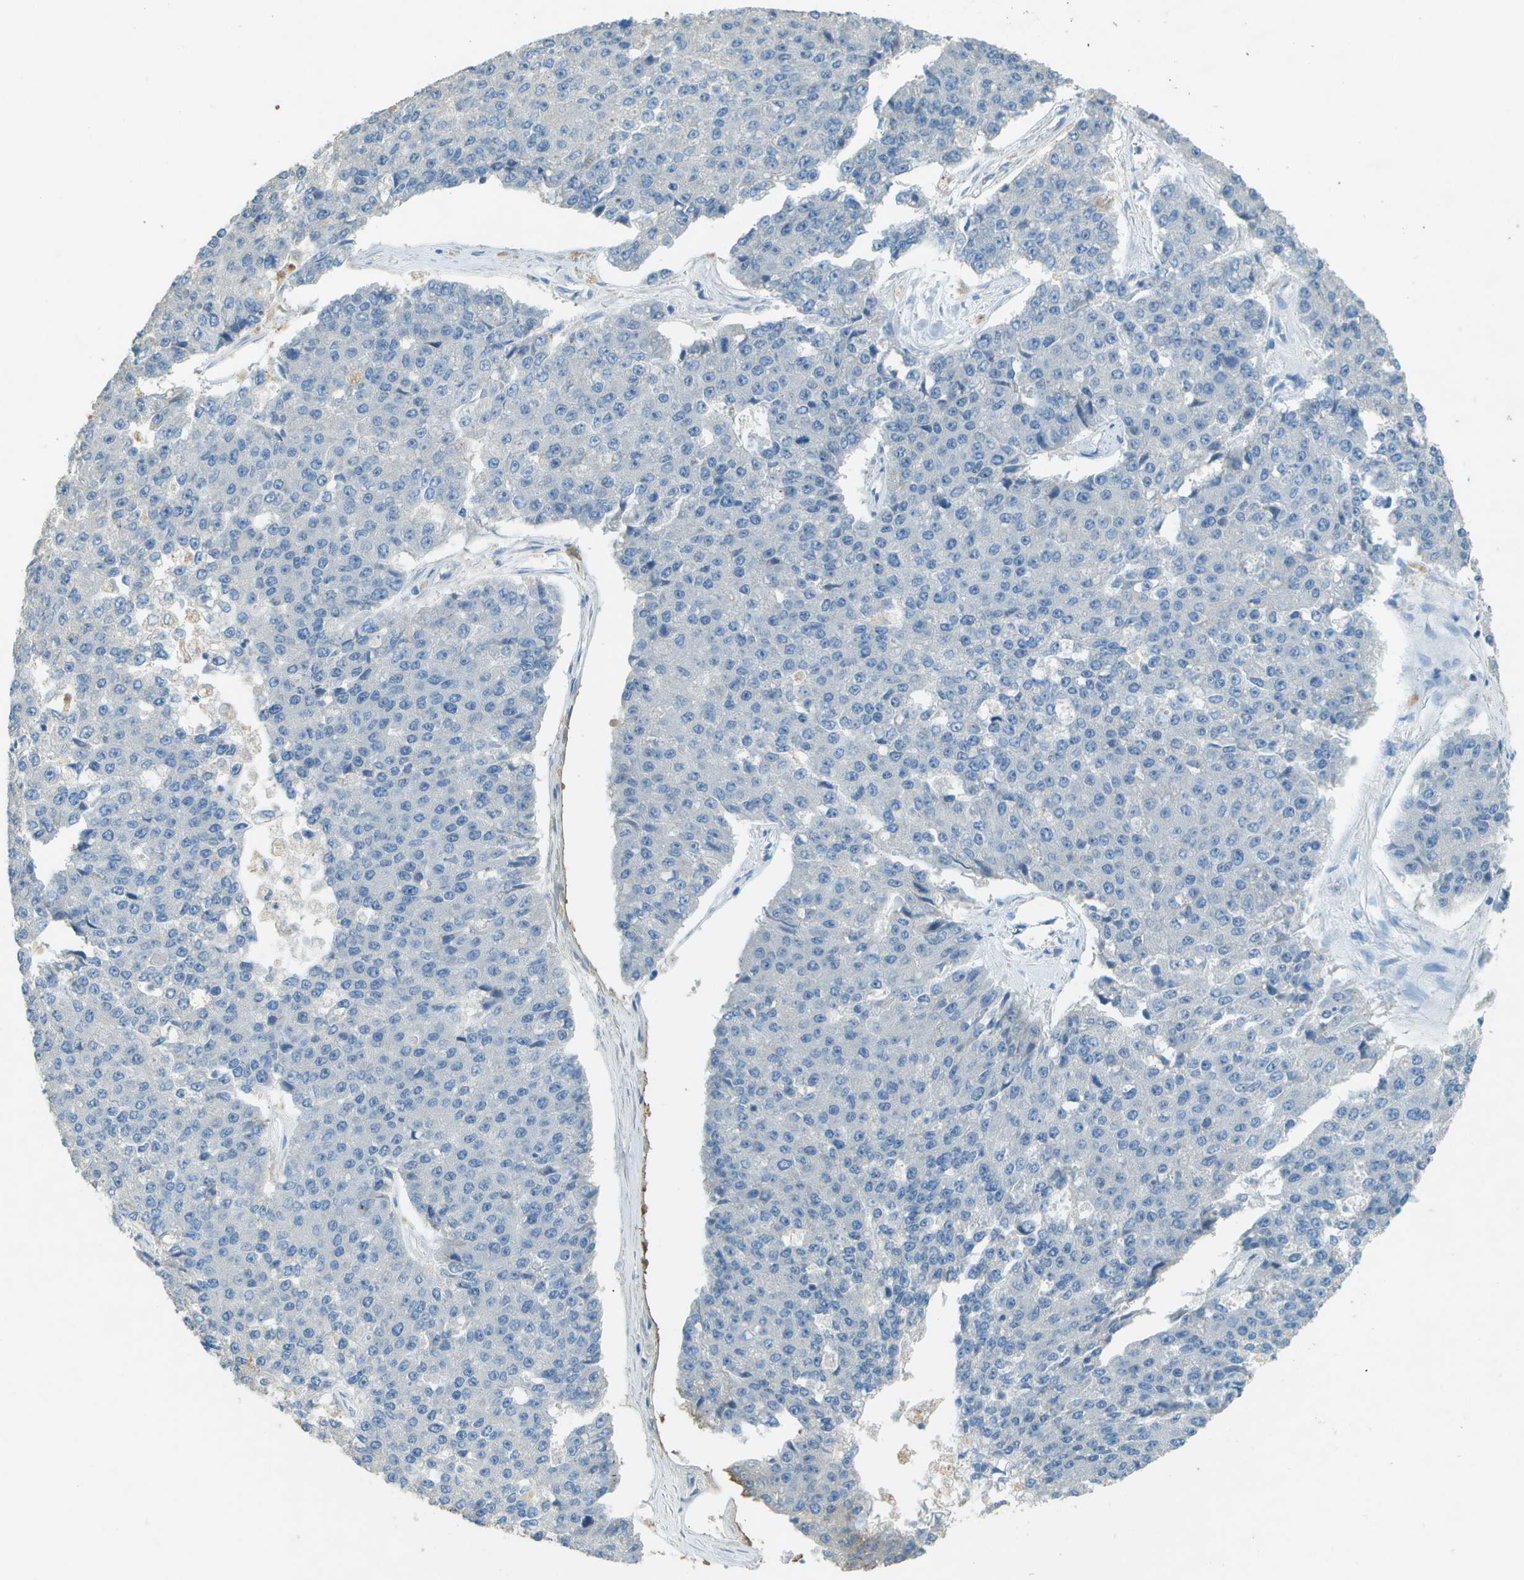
{"staining": {"intensity": "negative", "quantity": "none", "location": "none"}, "tissue": "pancreatic cancer", "cell_type": "Tumor cells", "image_type": "cancer", "snomed": [{"axis": "morphology", "description": "Adenocarcinoma, NOS"}, {"axis": "topography", "description": "Pancreas"}], "caption": "This histopathology image is of pancreatic cancer stained with immunohistochemistry (IHC) to label a protein in brown with the nuclei are counter-stained blue. There is no staining in tumor cells. (IHC, brightfield microscopy, high magnification).", "gene": "LGI2", "patient": {"sex": "male", "age": 50}}